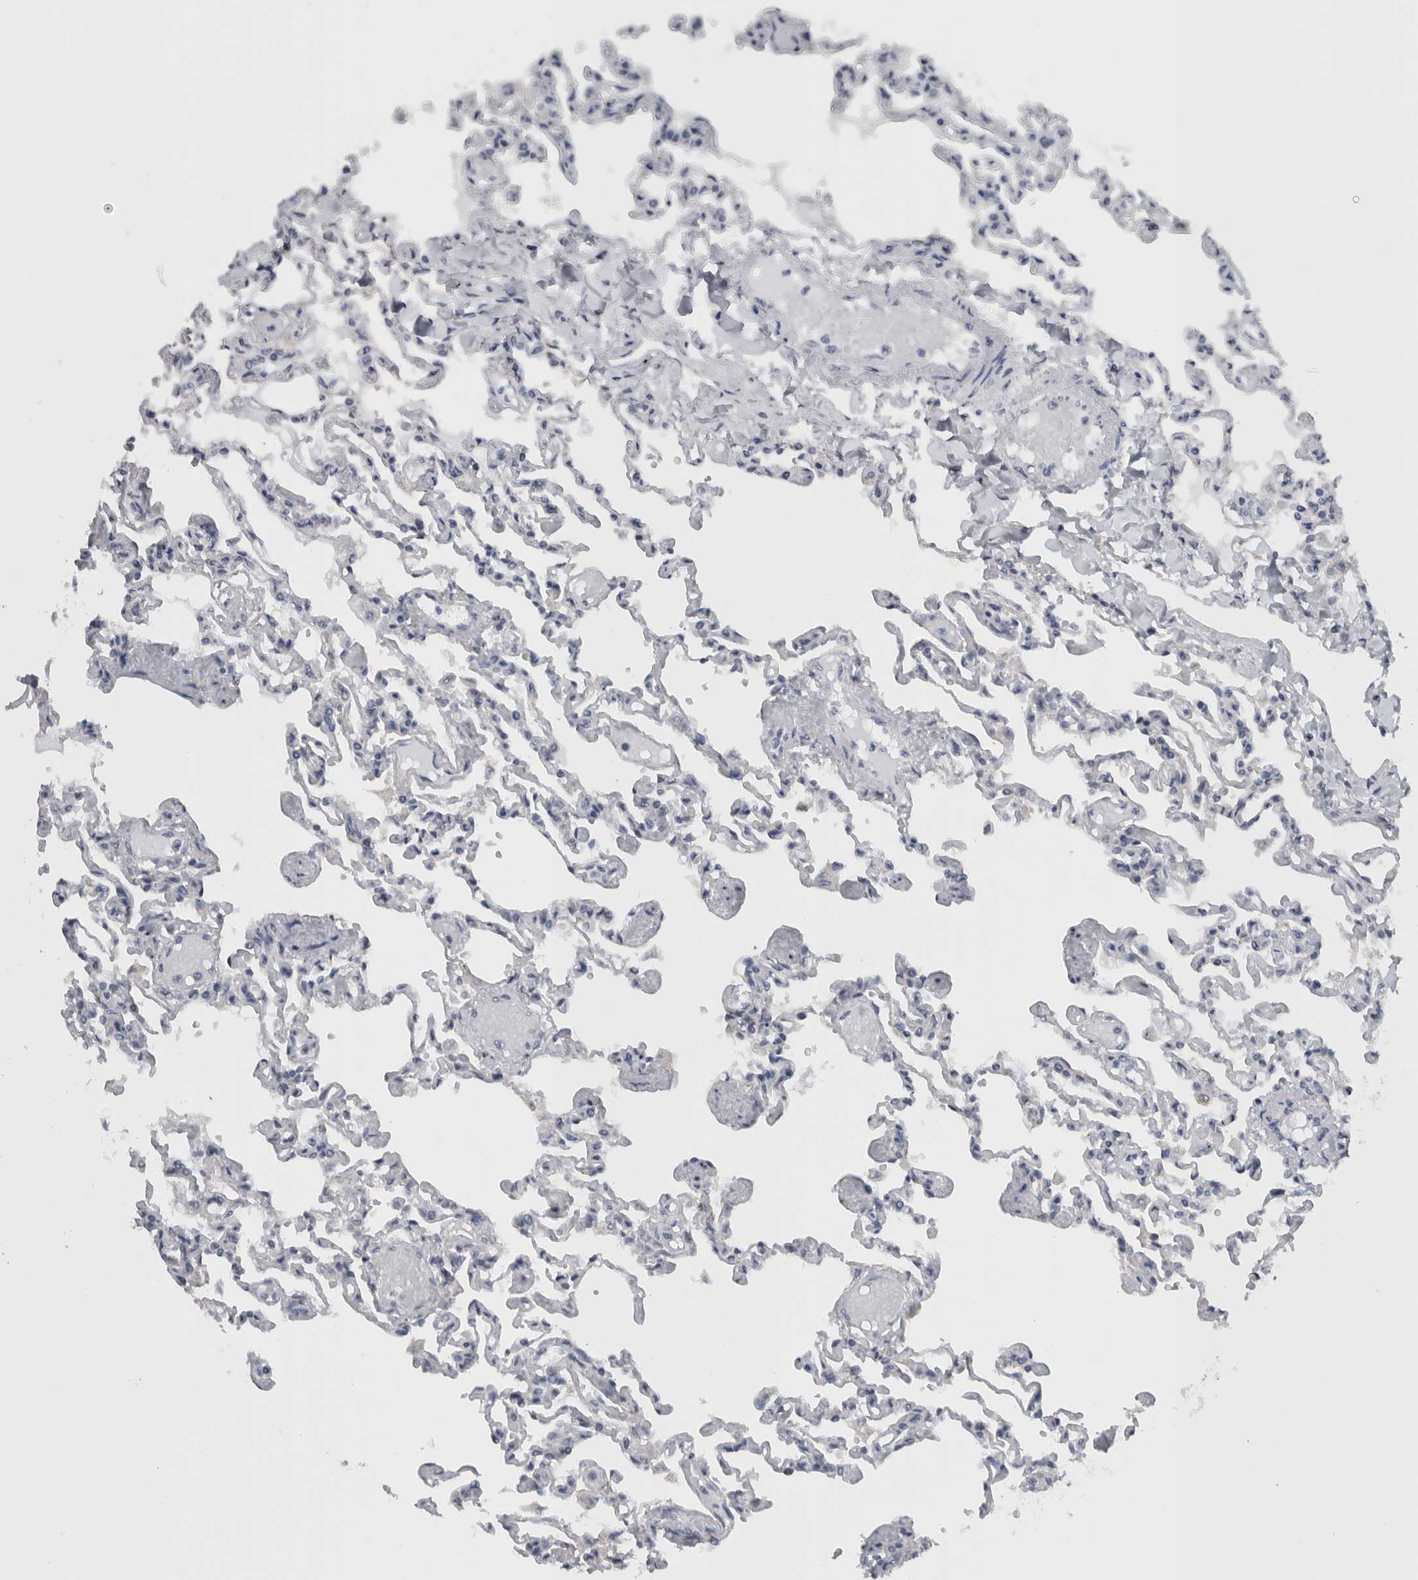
{"staining": {"intensity": "negative", "quantity": "none", "location": "none"}, "tissue": "lung", "cell_type": "Alveolar cells", "image_type": "normal", "snomed": [{"axis": "morphology", "description": "Normal tissue, NOS"}, {"axis": "topography", "description": "Lung"}], "caption": "Alveolar cells show no significant staining in benign lung. (Immunohistochemistry, brightfield microscopy, high magnification).", "gene": "TMEM242", "patient": {"sex": "male", "age": 21}}